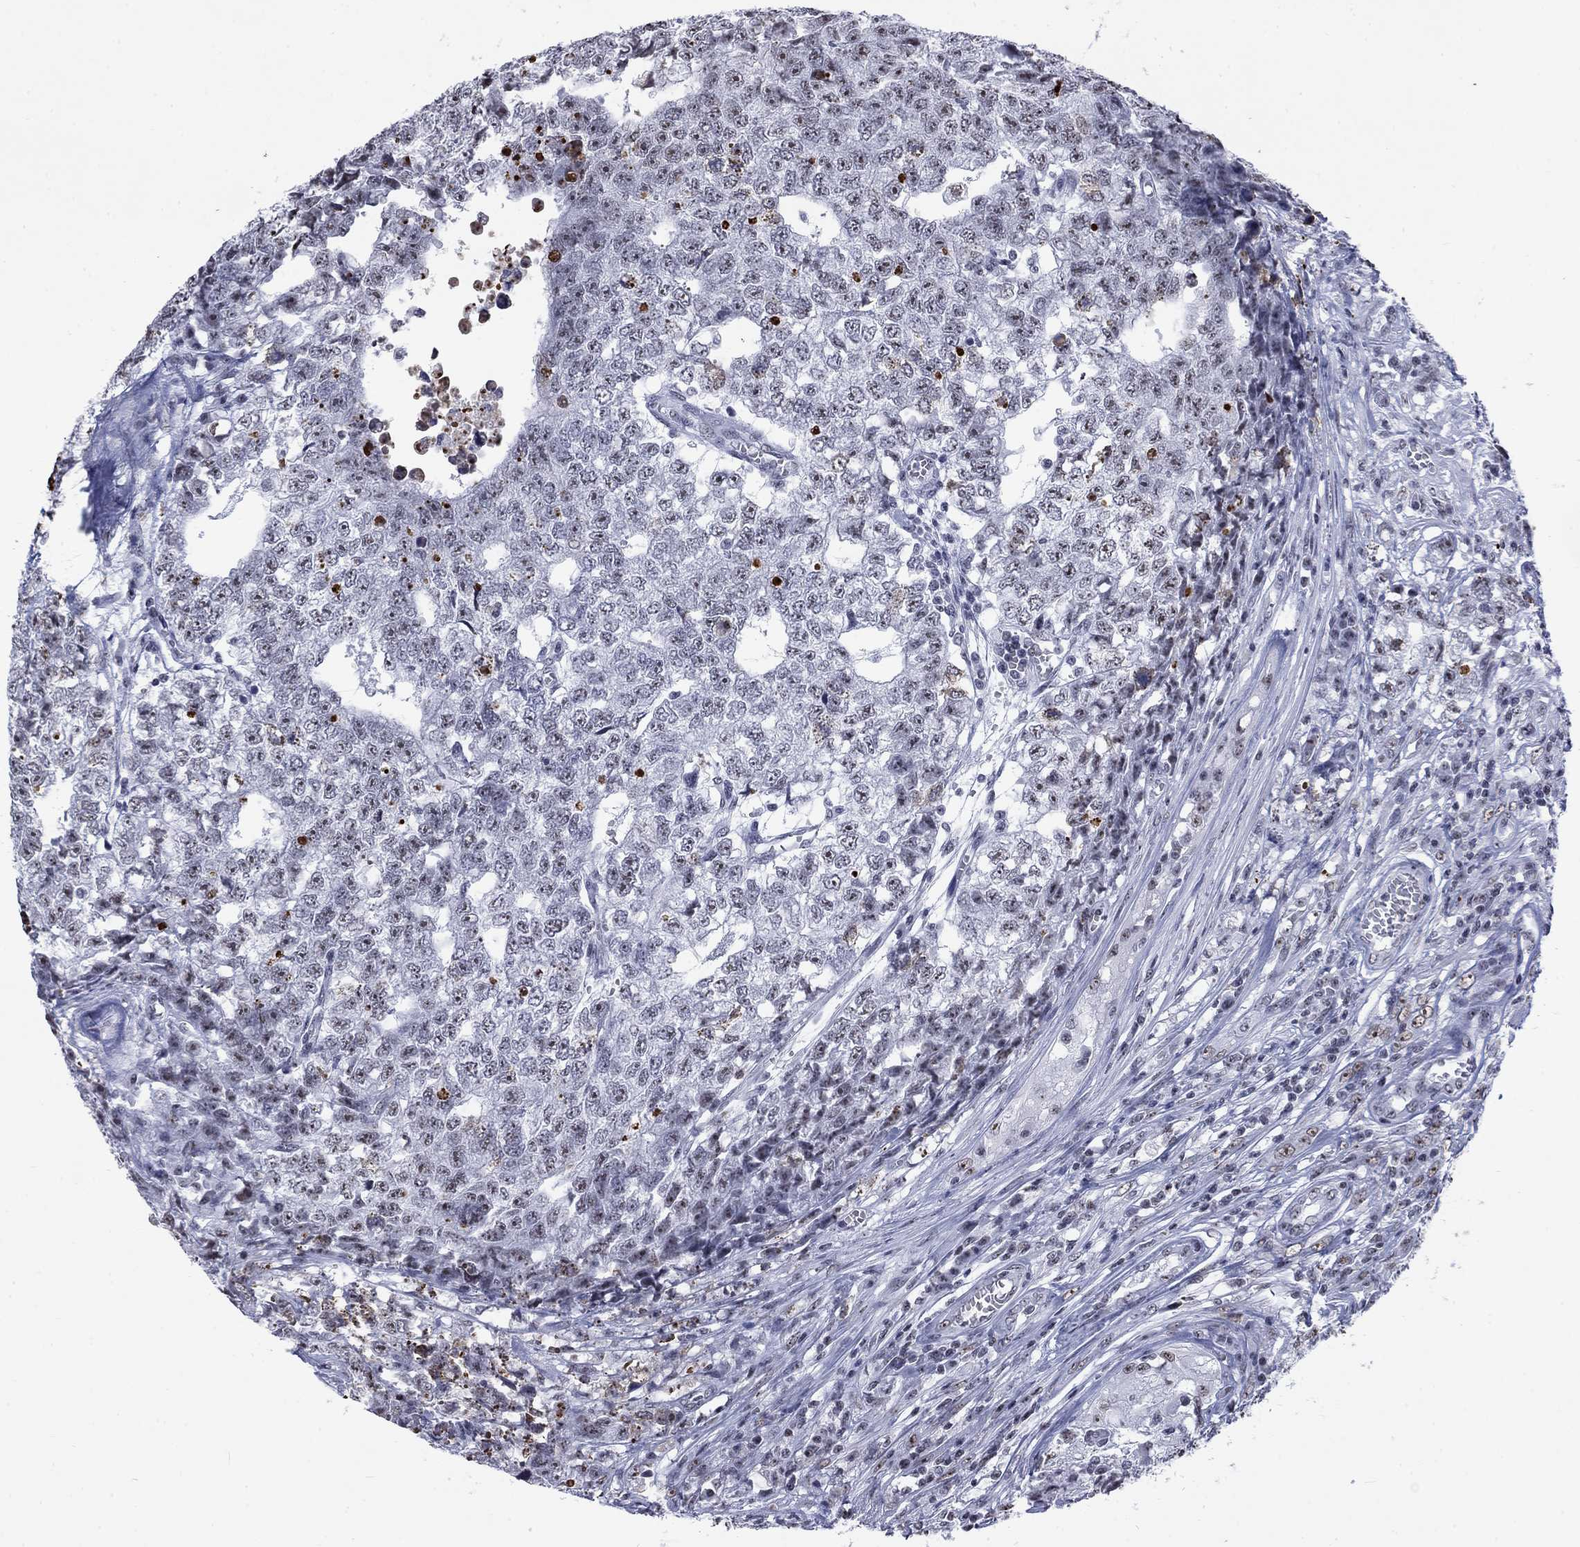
{"staining": {"intensity": "moderate", "quantity": "<25%", "location": "nuclear"}, "tissue": "testis cancer", "cell_type": "Tumor cells", "image_type": "cancer", "snomed": [{"axis": "morphology", "description": "Seminoma, NOS"}, {"axis": "morphology", "description": "Carcinoma, Embryonal, NOS"}, {"axis": "topography", "description": "Testis"}], "caption": "Protein staining of testis cancer (embryonal carcinoma) tissue exhibits moderate nuclear expression in approximately <25% of tumor cells.", "gene": "CSRNP3", "patient": {"sex": "male", "age": 22}}